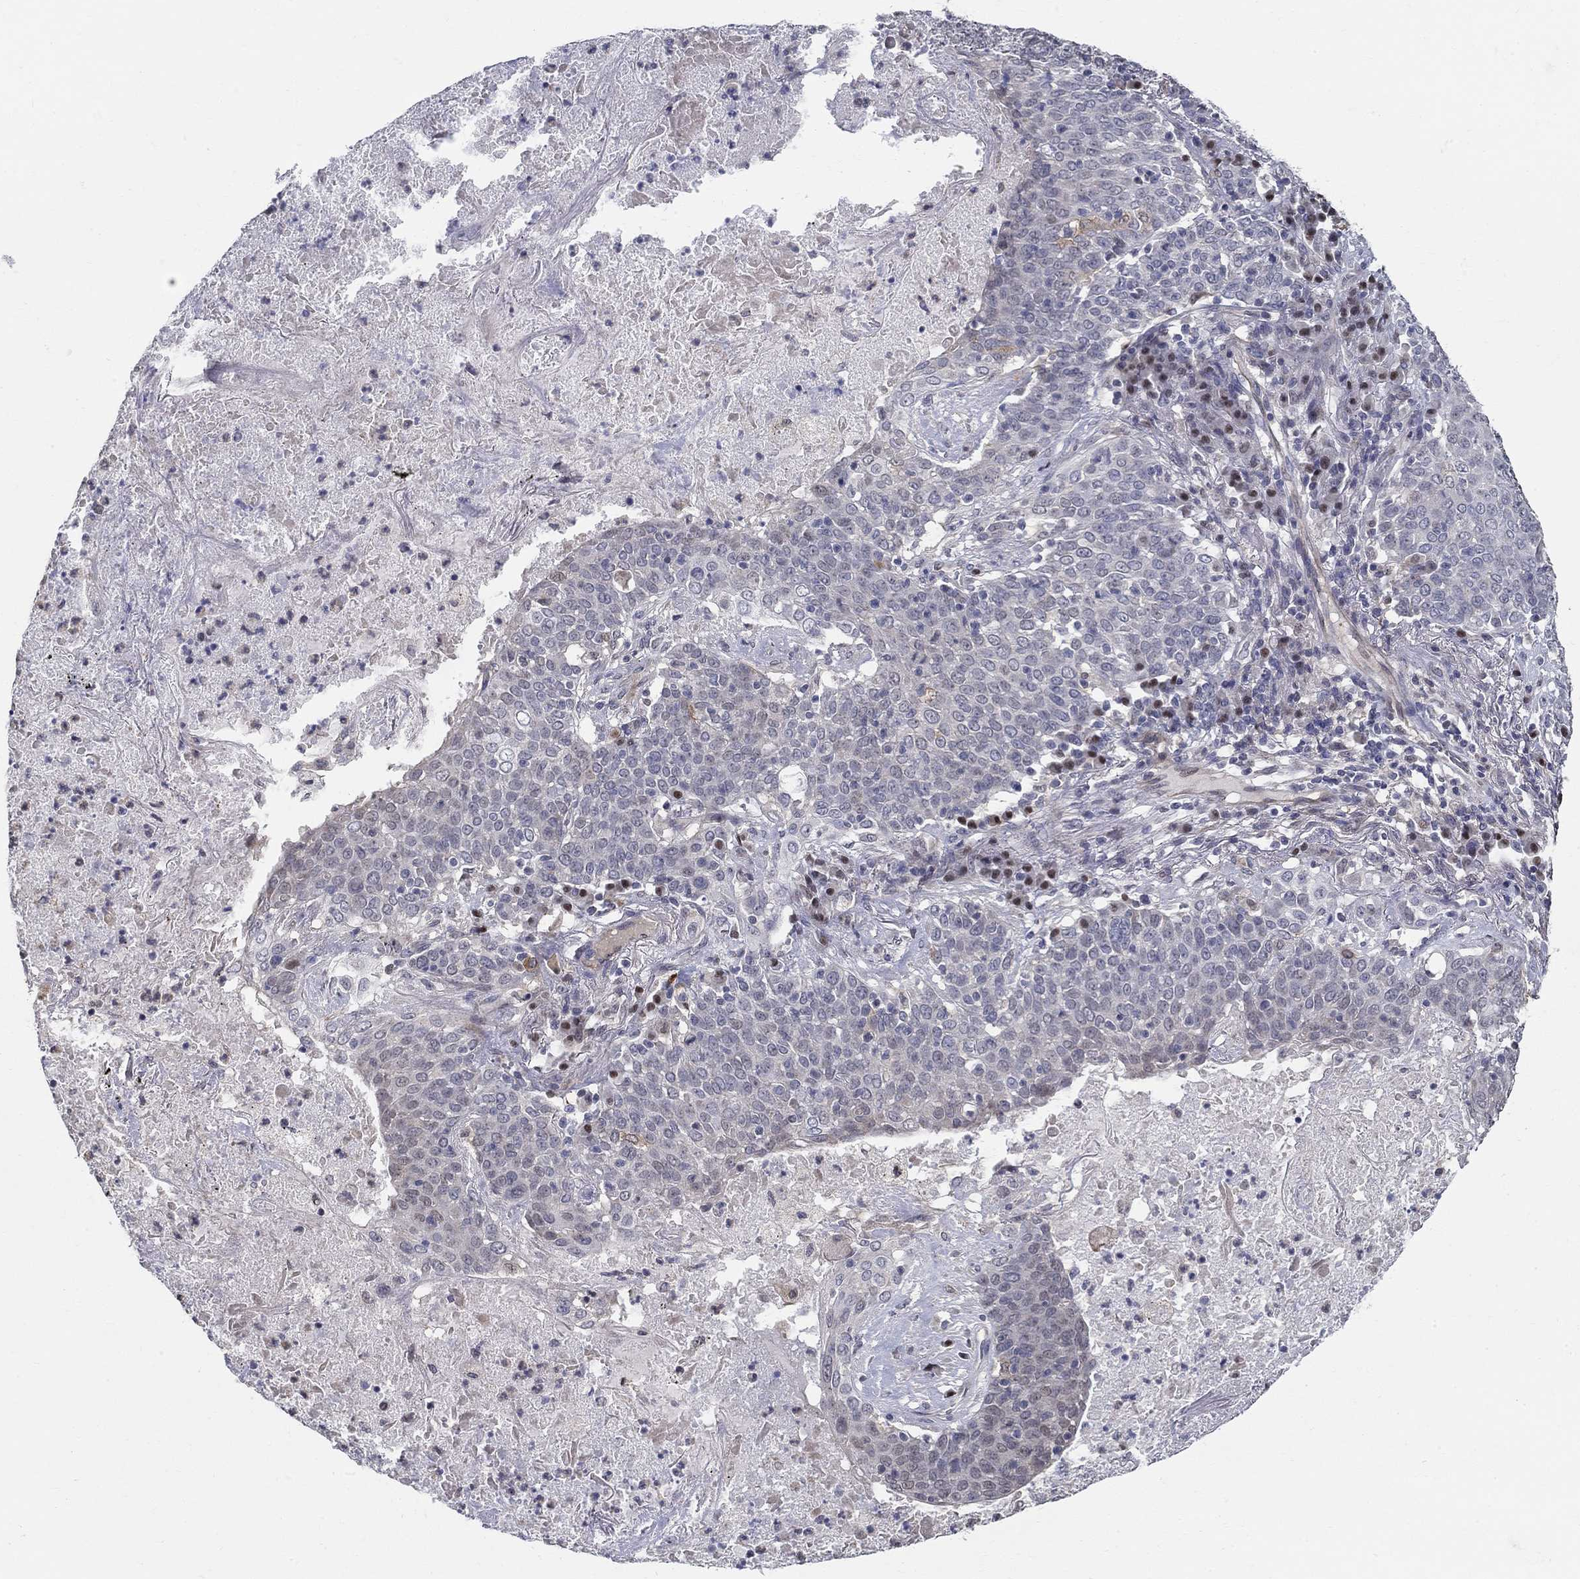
{"staining": {"intensity": "negative", "quantity": "none", "location": "none"}, "tissue": "lung cancer", "cell_type": "Tumor cells", "image_type": "cancer", "snomed": [{"axis": "morphology", "description": "Squamous cell carcinoma, NOS"}, {"axis": "topography", "description": "Lung"}], "caption": "Micrograph shows no protein expression in tumor cells of lung cancer tissue.", "gene": "C16orf46", "patient": {"sex": "male", "age": 82}}